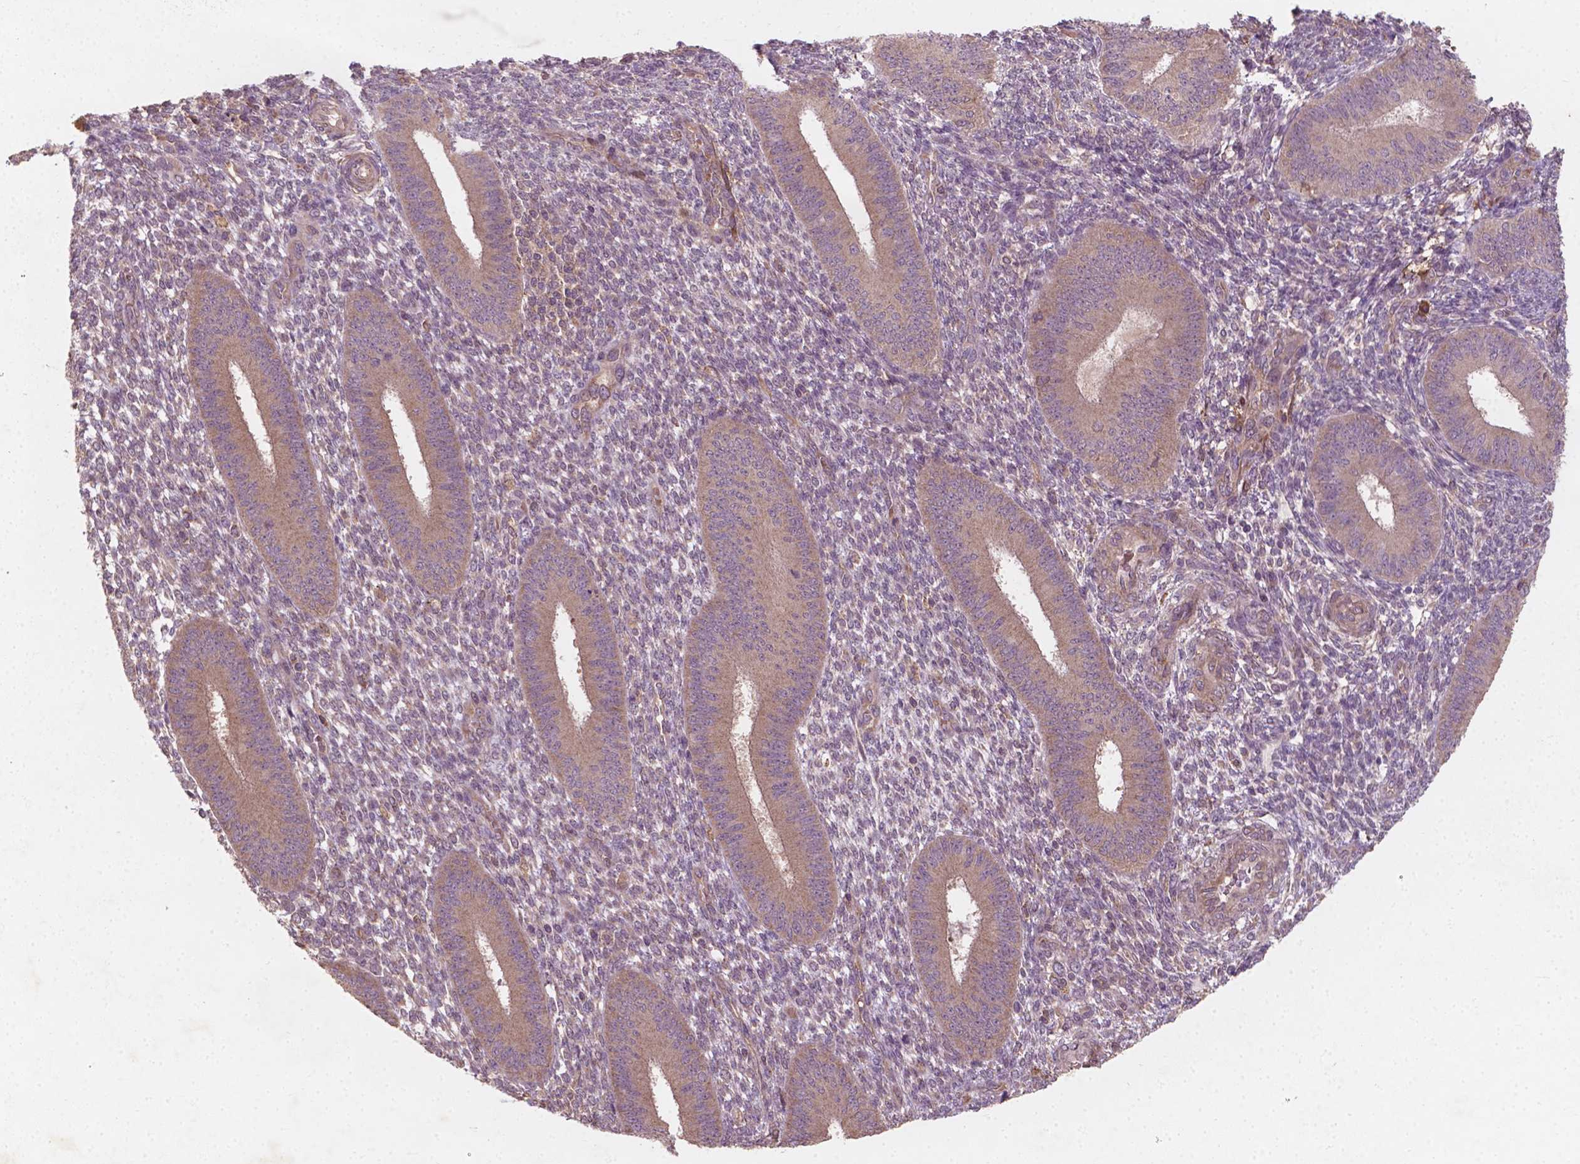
{"staining": {"intensity": "negative", "quantity": "none", "location": "none"}, "tissue": "endometrium", "cell_type": "Cells in endometrial stroma", "image_type": "normal", "snomed": [{"axis": "morphology", "description": "Normal tissue, NOS"}, {"axis": "topography", "description": "Endometrium"}], "caption": "Endometrium was stained to show a protein in brown. There is no significant staining in cells in endometrial stroma. Brightfield microscopy of IHC stained with DAB (brown) and hematoxylin (blue), captured at high magnification.", "gene": "CYFIP1", "patient": {"sex": "female", "age": 39}}